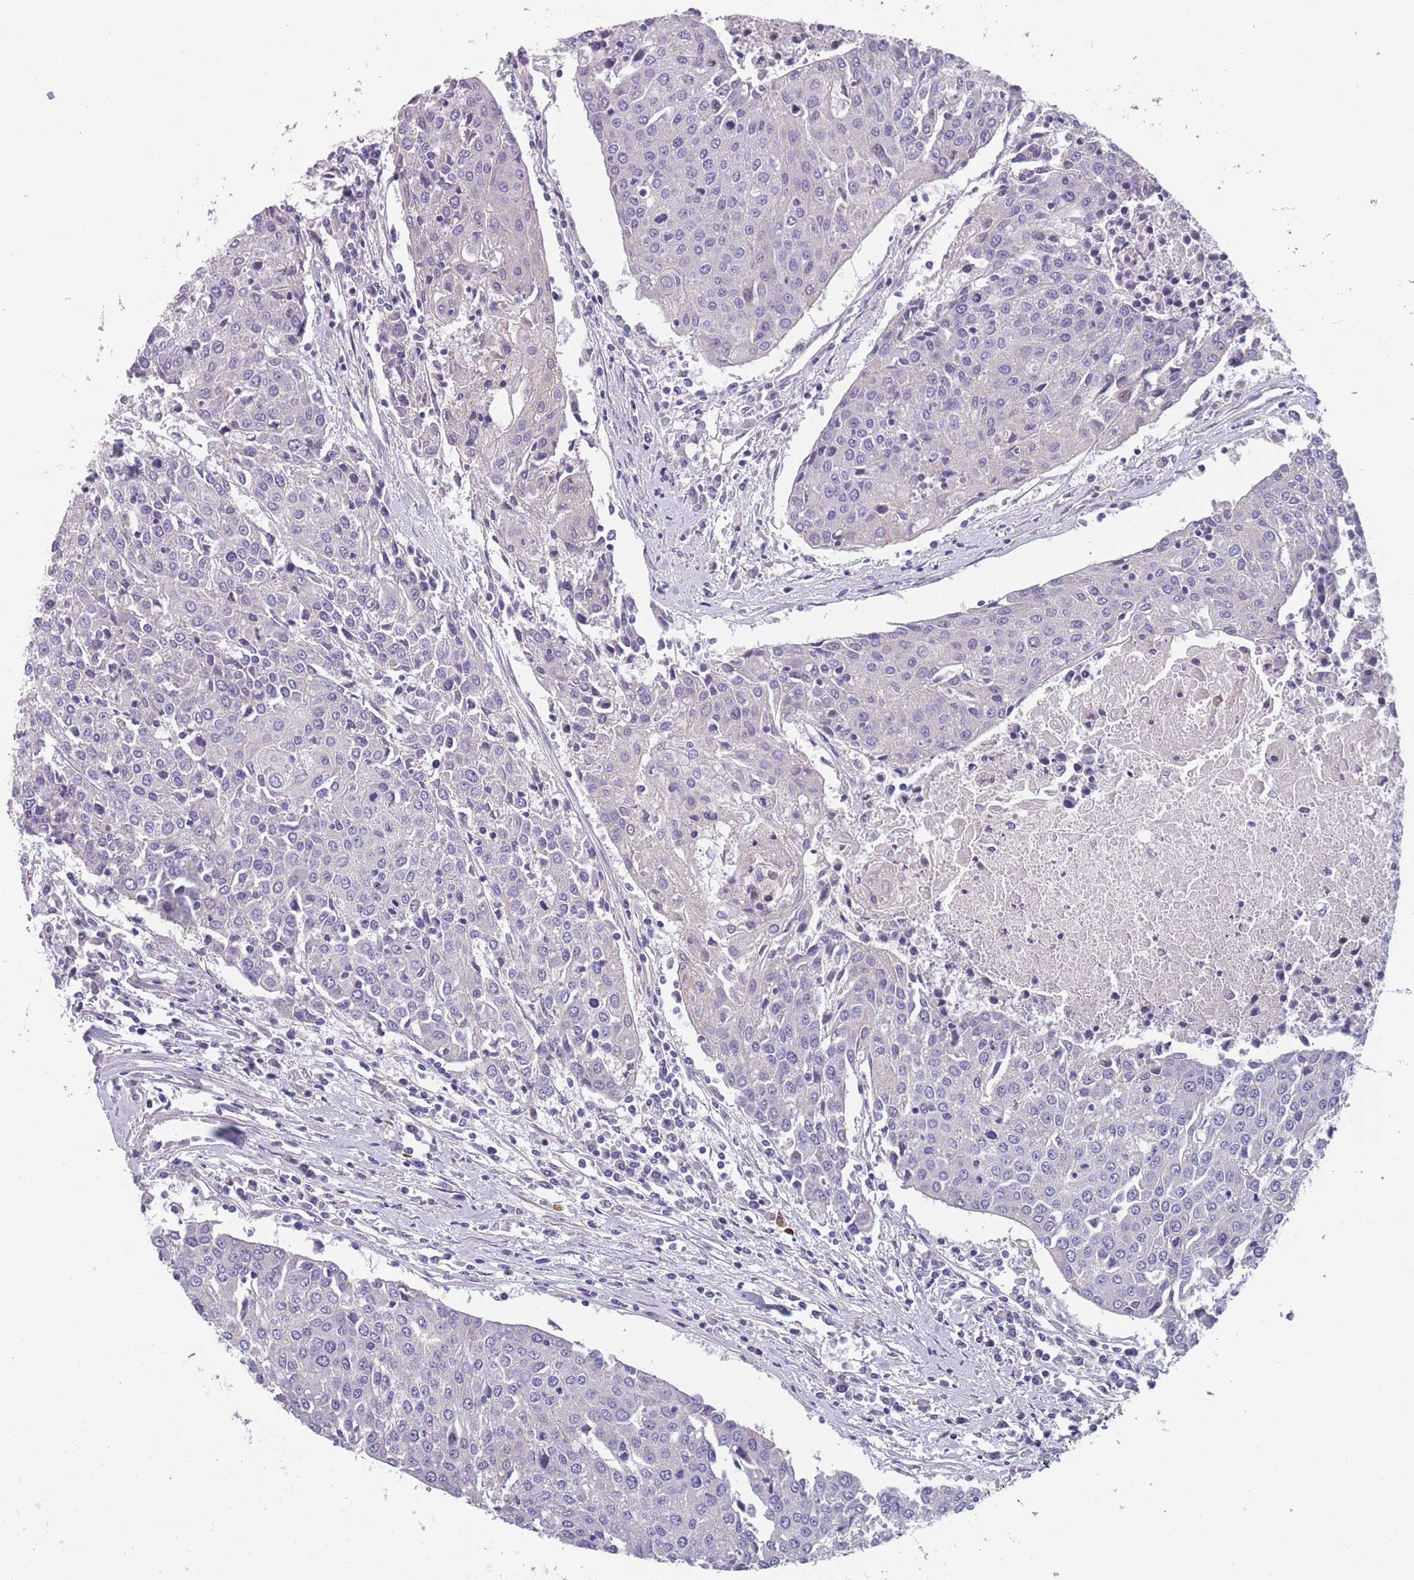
{"staining": {"intensity": "negative", "quantity": "none", "location": "none"}, "tissue": "urothelial cancer", "cell_type": "Tumor cells", "image_type": "cancer", "snomed": [{"axis": "morphology", "description": "Urothelial carcinoma, High grade"}, {"axis": "topography", "description": "Urinary bladder"}], "caption": "A histopathology image of human urothelial carcinoma (high-grade) is negative for staining in tumor cells. (DAB (3,3'-diaminobenzidine) IHC with hematoxylin counter stain).", "gene": "FAM83F", "patient": {"sex": "female", "age": 85}}